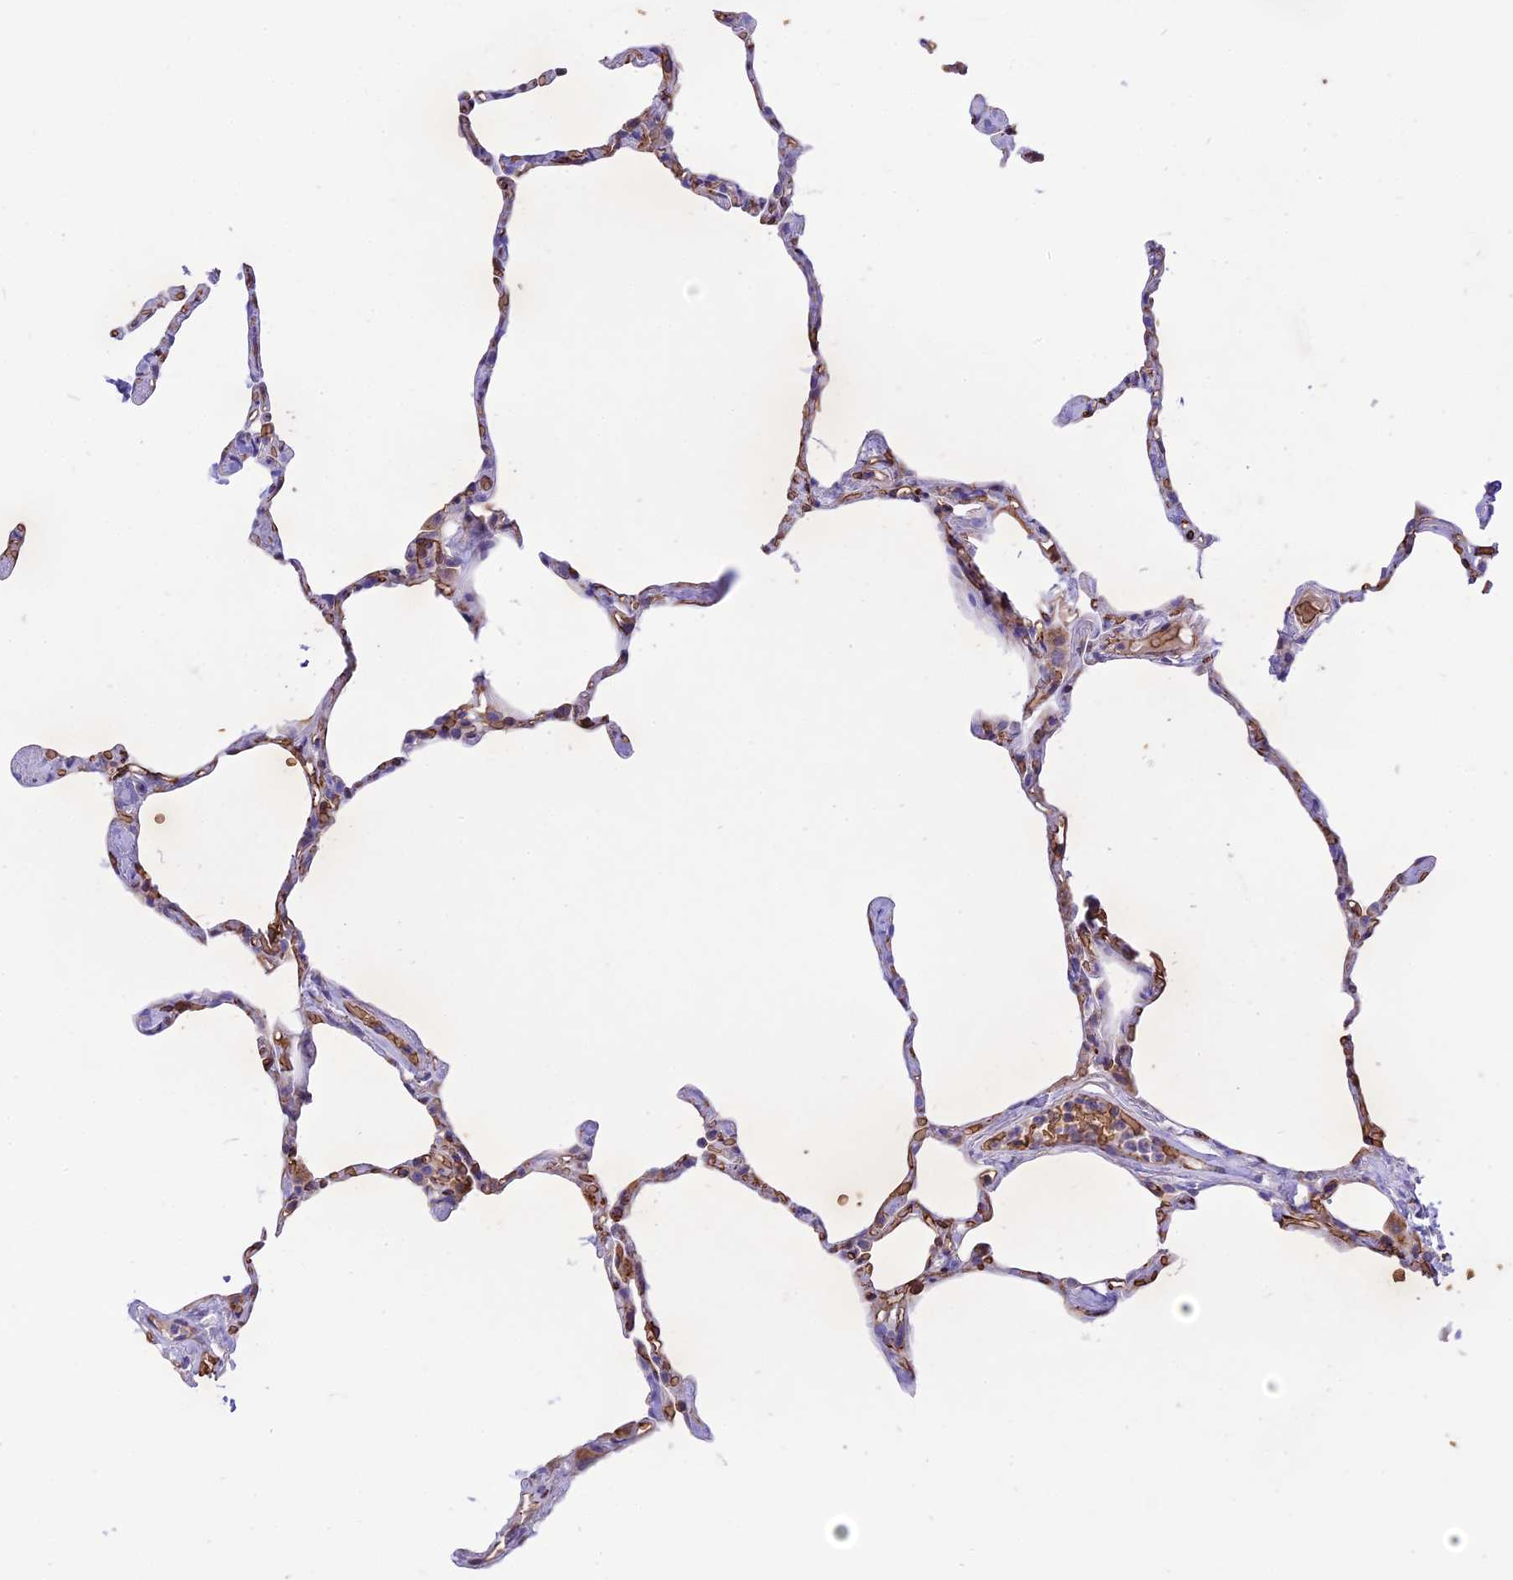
{"staining": {"intensity": "weak", "quantity": "25%-75%", "location": "cytoplasmic/membranous,nuclear"}, "tissue": "lung", "cell_type": "Alveolar cells", "image_type": "normal", "snomed": [{"axis": "morphology", "description": "Normal tissue, NOS"}, {"axis": "topography", "description": "Lung"}], "caption": "Immunohistochemistry (IHC) (DAB (3,3'-diaminobenzidine)) staining of unremarkable human lung exhibits weak cytoplasmic/membranous,nuclear protein positivity in about 25%-75% of alveolar cells.", "gene": "TTC4", "patient": {"sex": "male", "age": 65}}